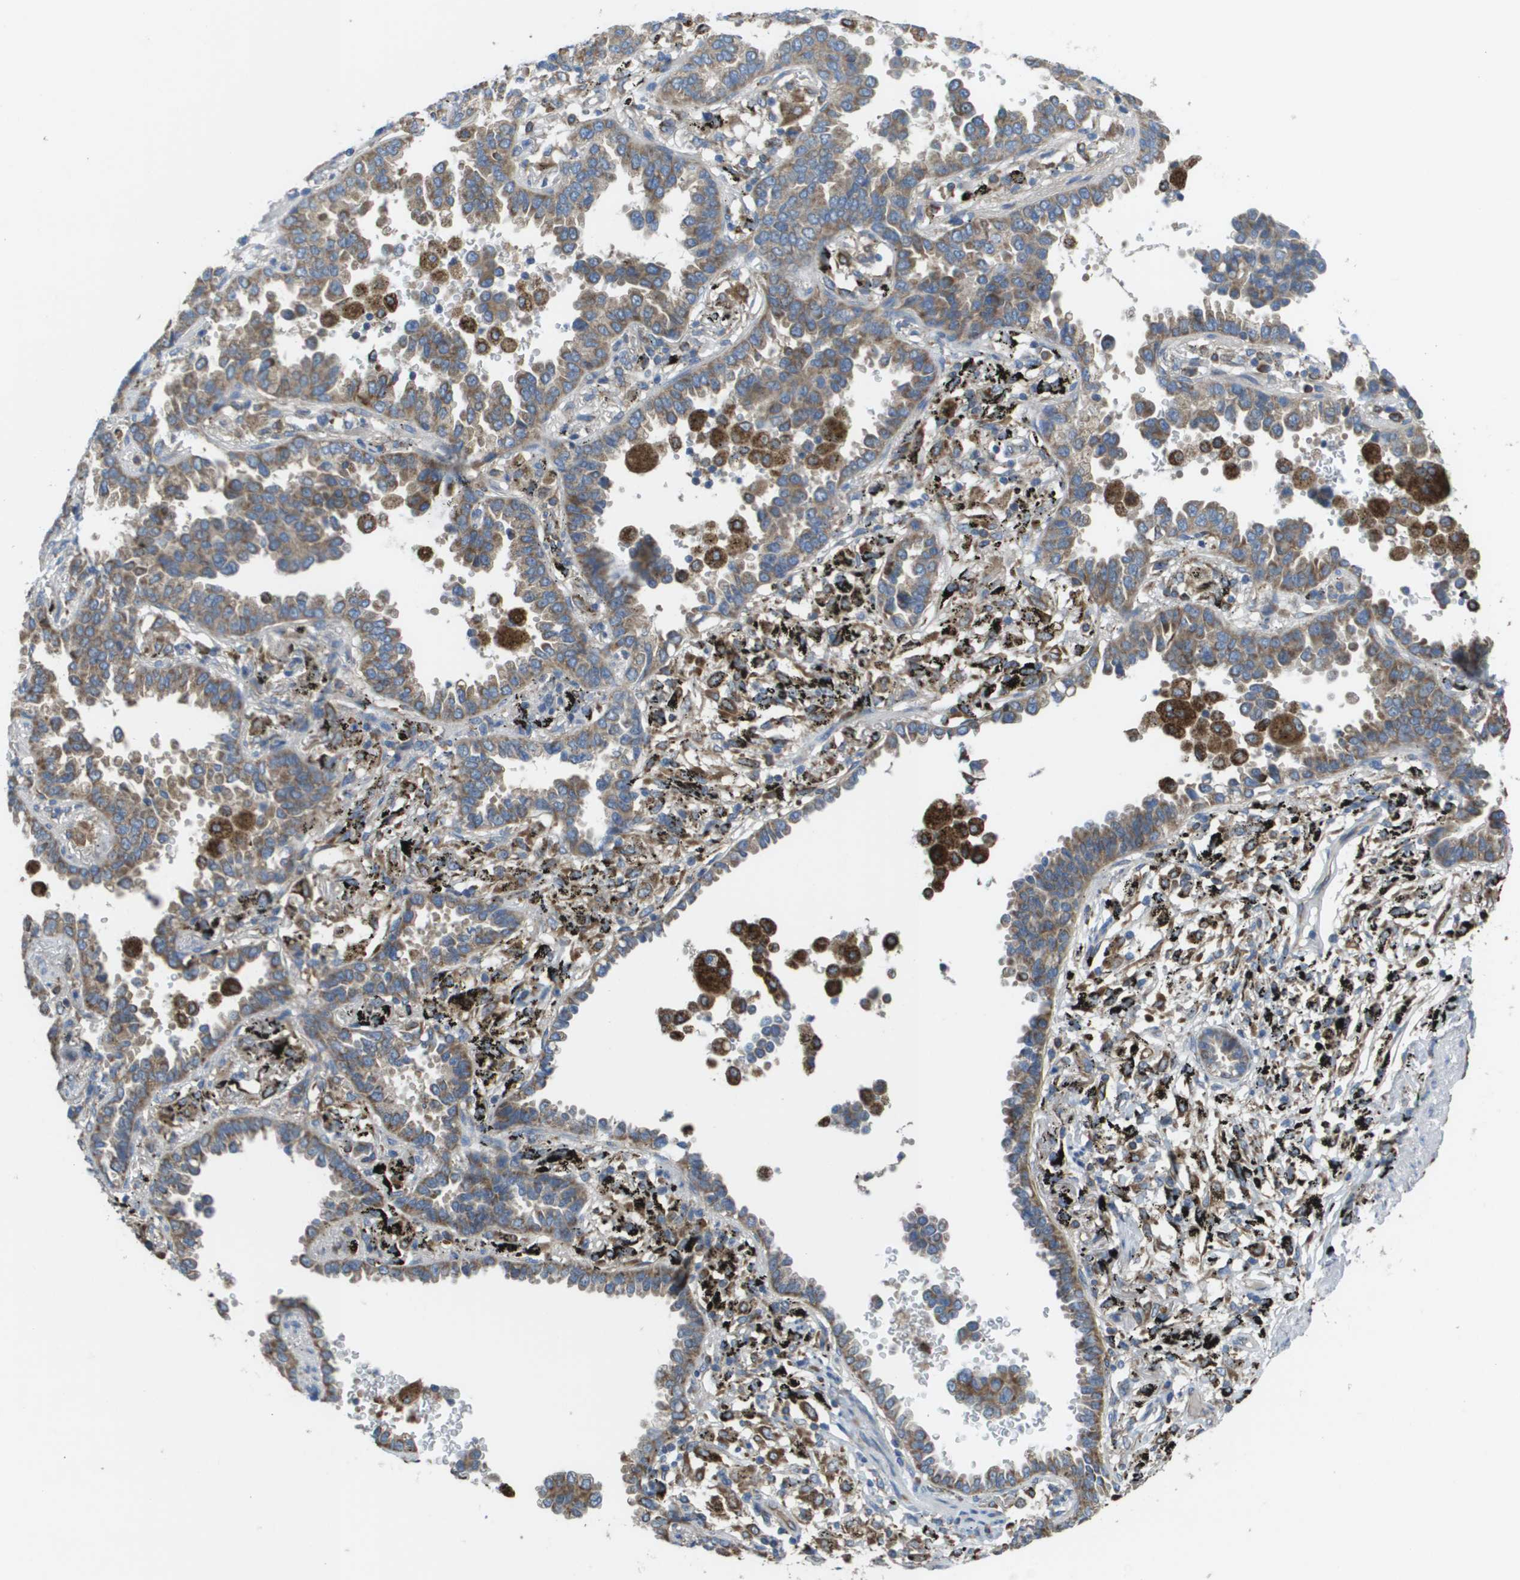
{"staining": {"intensity": "moderate", "quantity": ">75%", "location": "cytoplasmic/membranous"}, "tissue": "lung cancer", "cell_type": "Tumor cells", "image_type": "cancer", "snomed": [{"axis": "morphology", "description": "Normal tissue, NOS"}, {"axis": "morphology", "description": "Adenocarcinoma, NOS"}, {"axis": "topography", "description": "Lung"}], "caption": "The histopathology image reveals immunohistochemical staining of lung adenocarcinoma. There is moderate cytoplasmic/membranous expression is present in approximately >75% of tumor cells. (DAB = brown stain, brightfield microscopy at high magnification).", "gene": "CLCN2", "patient": {"sex": "male", "age": 59}}